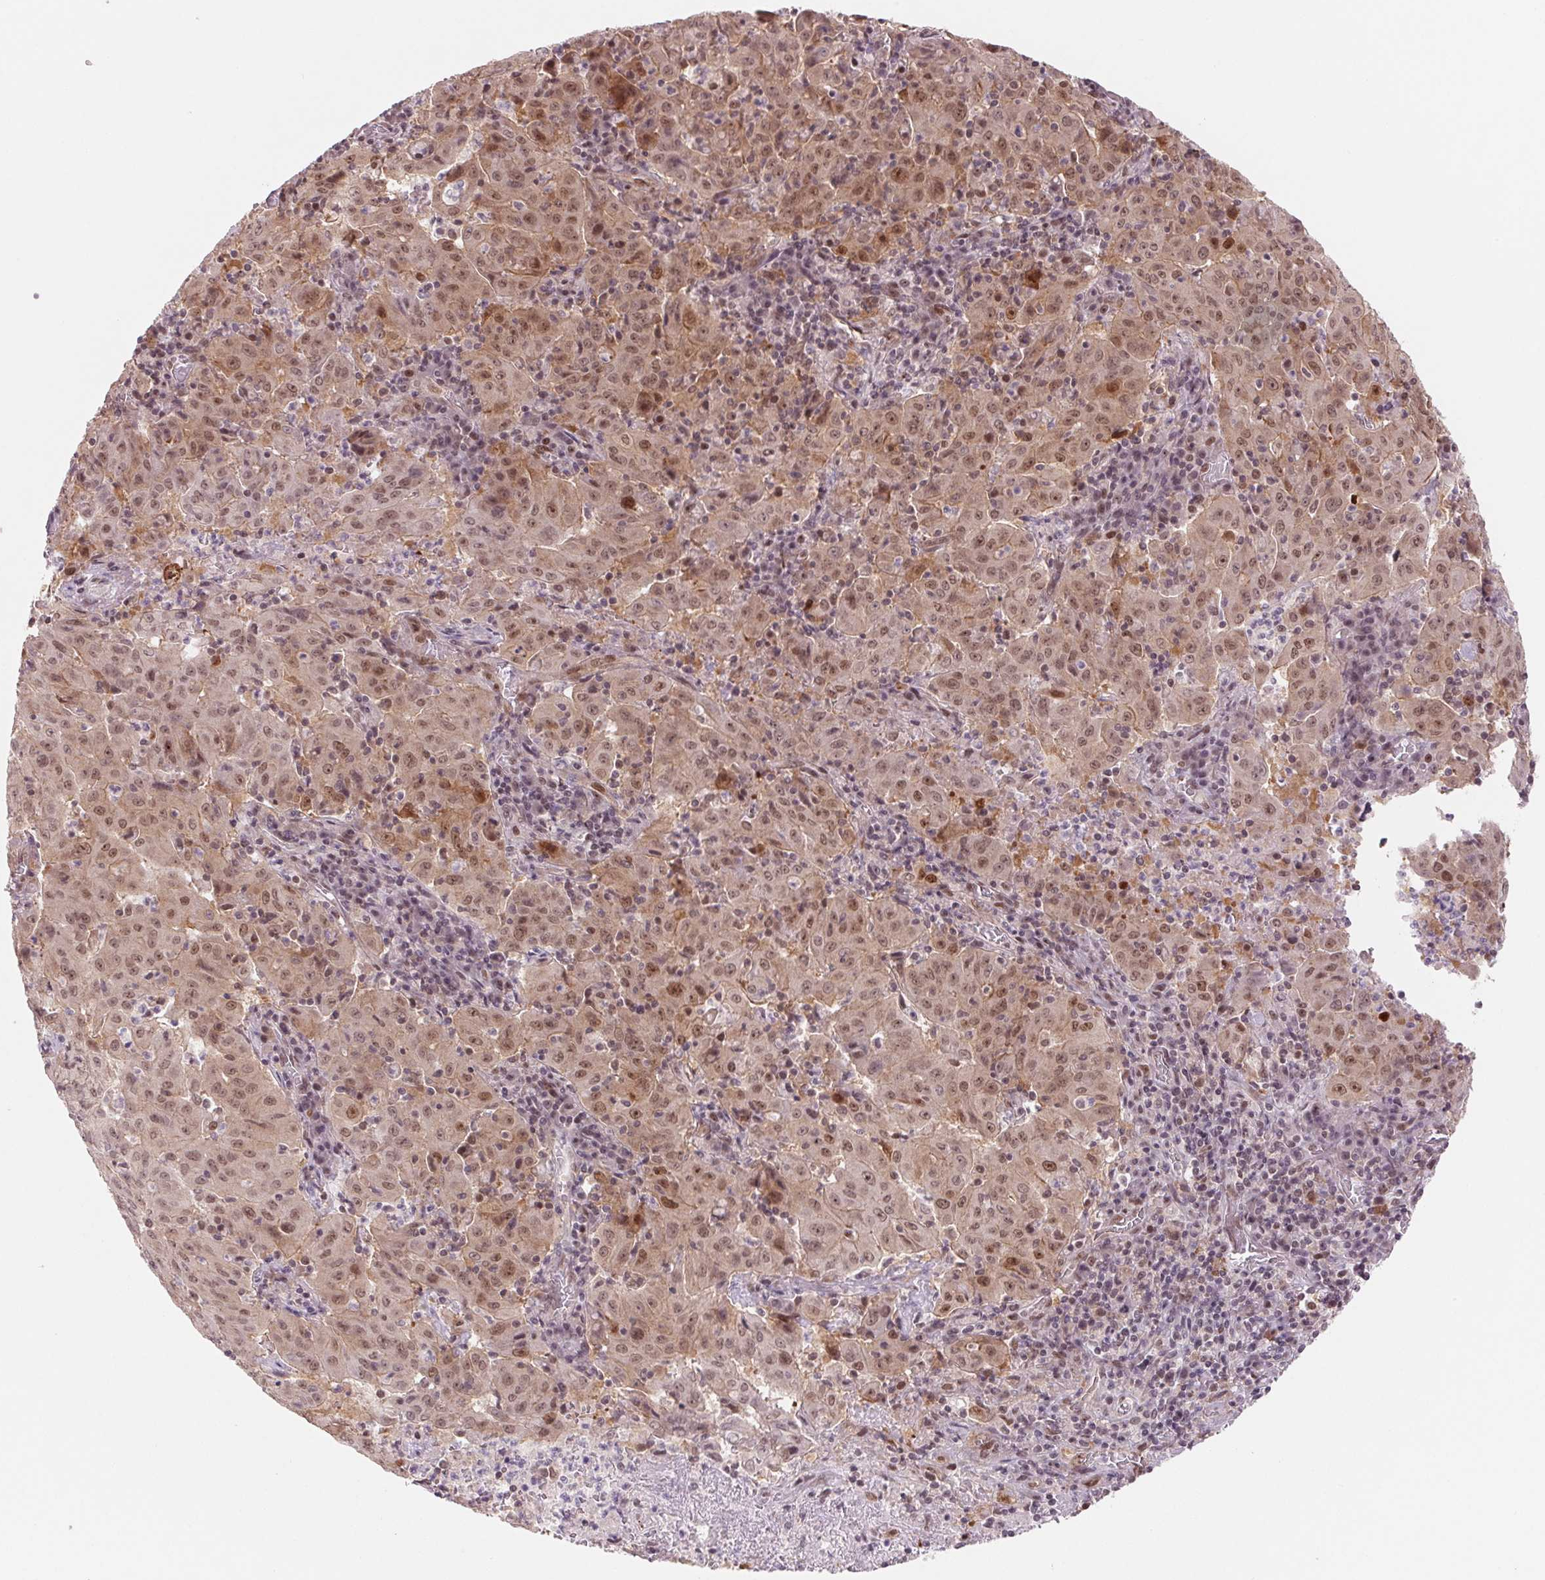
{"staining": {"intensity": "moderate", "quantity": ">75%", "location": "nuclear"}, "tissue": "pancreatic cancer", "cell_type": "Tumor cells", "image_type": "cancer", "snomed": [{"axis": "morphology", "description": "Adenocarcinoma, NOS"}, {"axis": "topography", "description": "Pancreas"}], "caption": "Moderate nuclear positivity for a protein is identified in about >75% of tumor cells of pancreatic cancer (adenocarcinoma) using IHC.", "gene": "DNAJB6", "patient": {"sex": "male", "age": 63}}